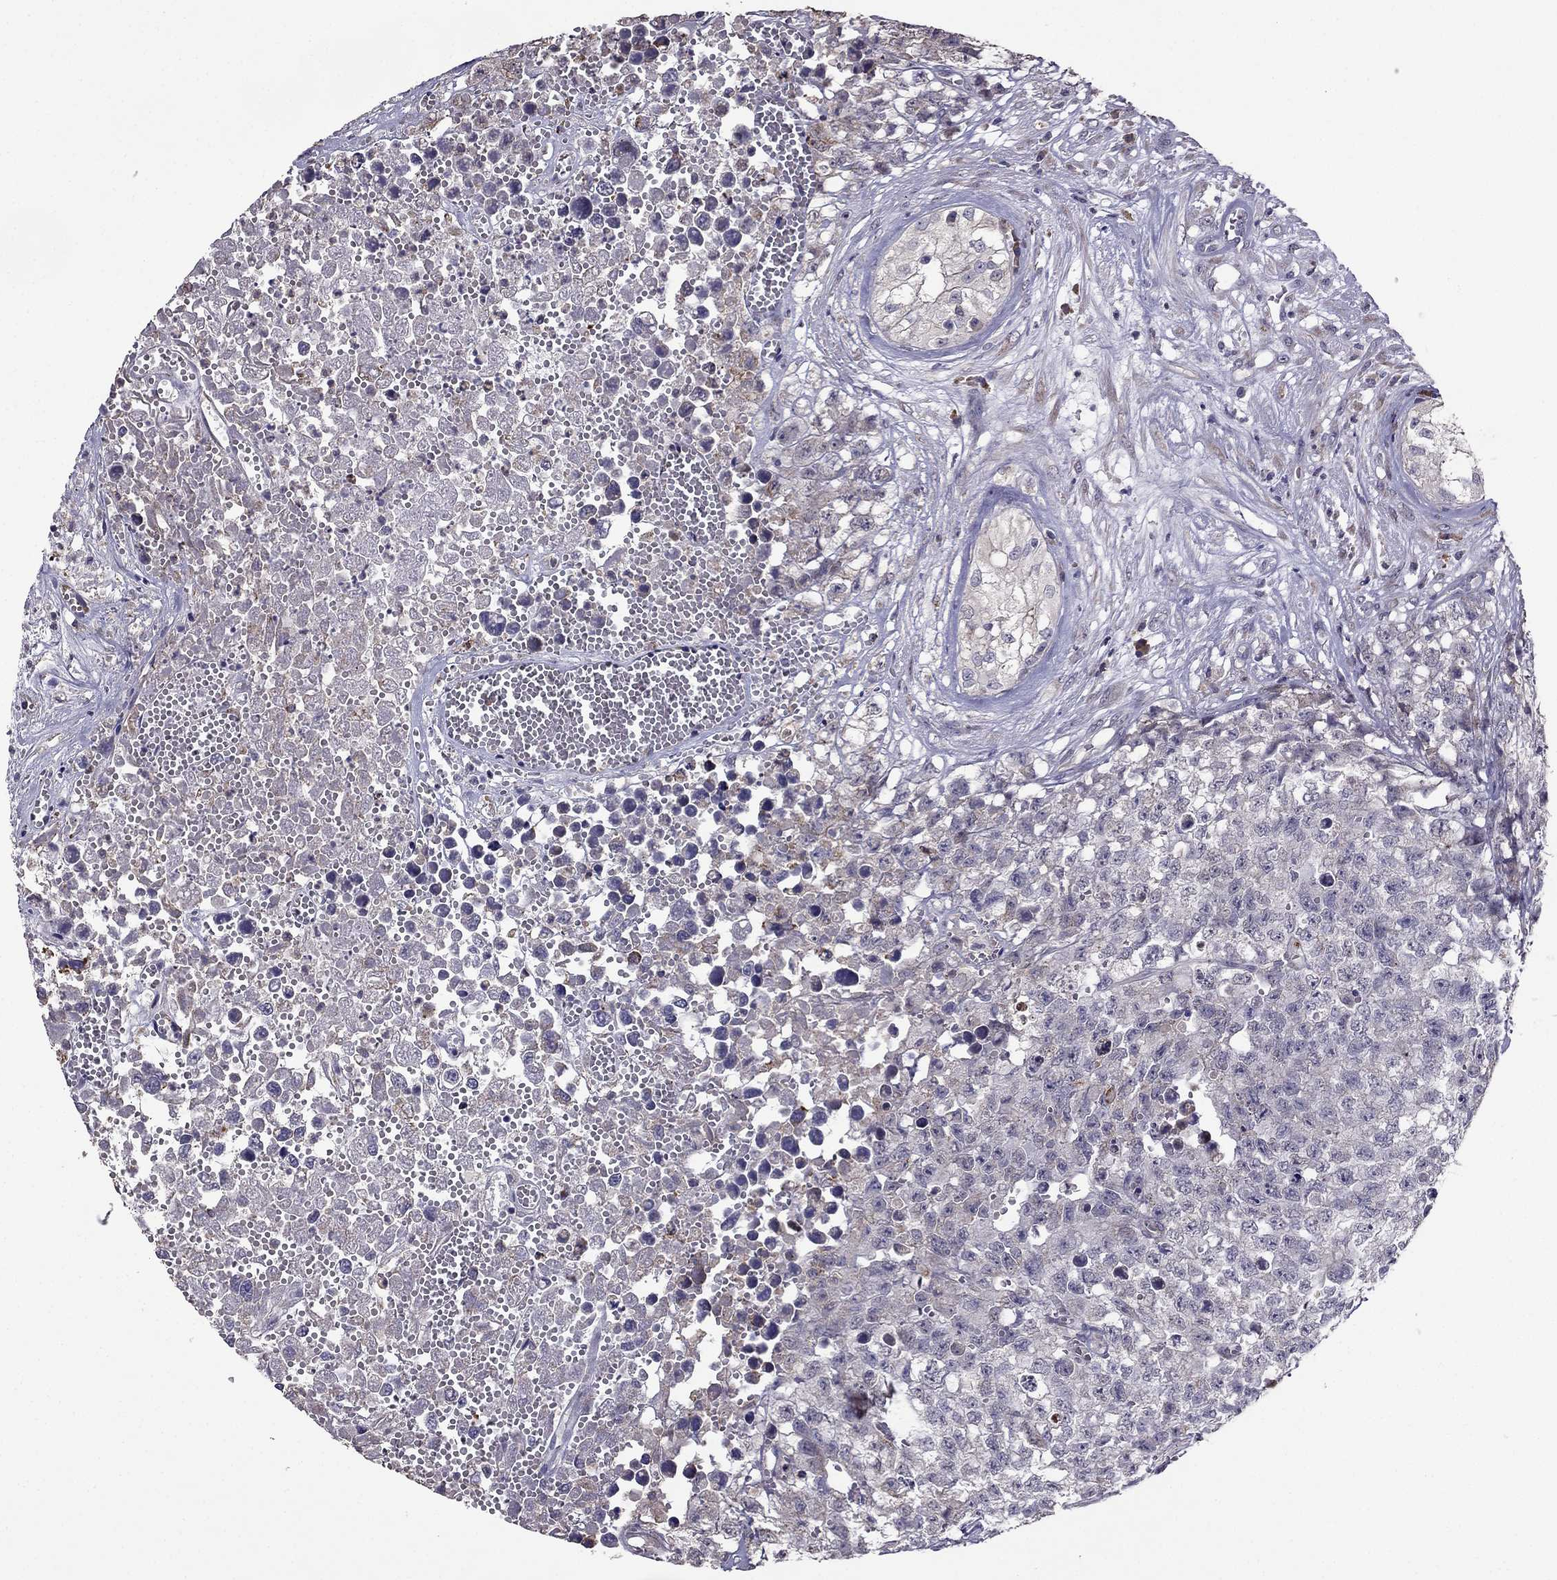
{"staining": {"intensity": "negative", "quantity": "none", "location": "none"}, "tissue": "testis cancer", "cell_type": "Tumor cells", "image_type": "cancer", "snomed": [{"axis": "morphology", "description": "Seminoma, NOS"}, {"axis": "morphology", "description": "Carcinoma, Embryonal, NOS"}, {"axis": "topography", "description": "Testis"}], "caption": "An IHC histopathology image of testis cancer (embryonal carcinoma) is shown. There is no staining in tumor cells of testis cancer (embryonal carcinoma).", "gene": "CDH9", "patient": {"sex": "male", "age": 22}}